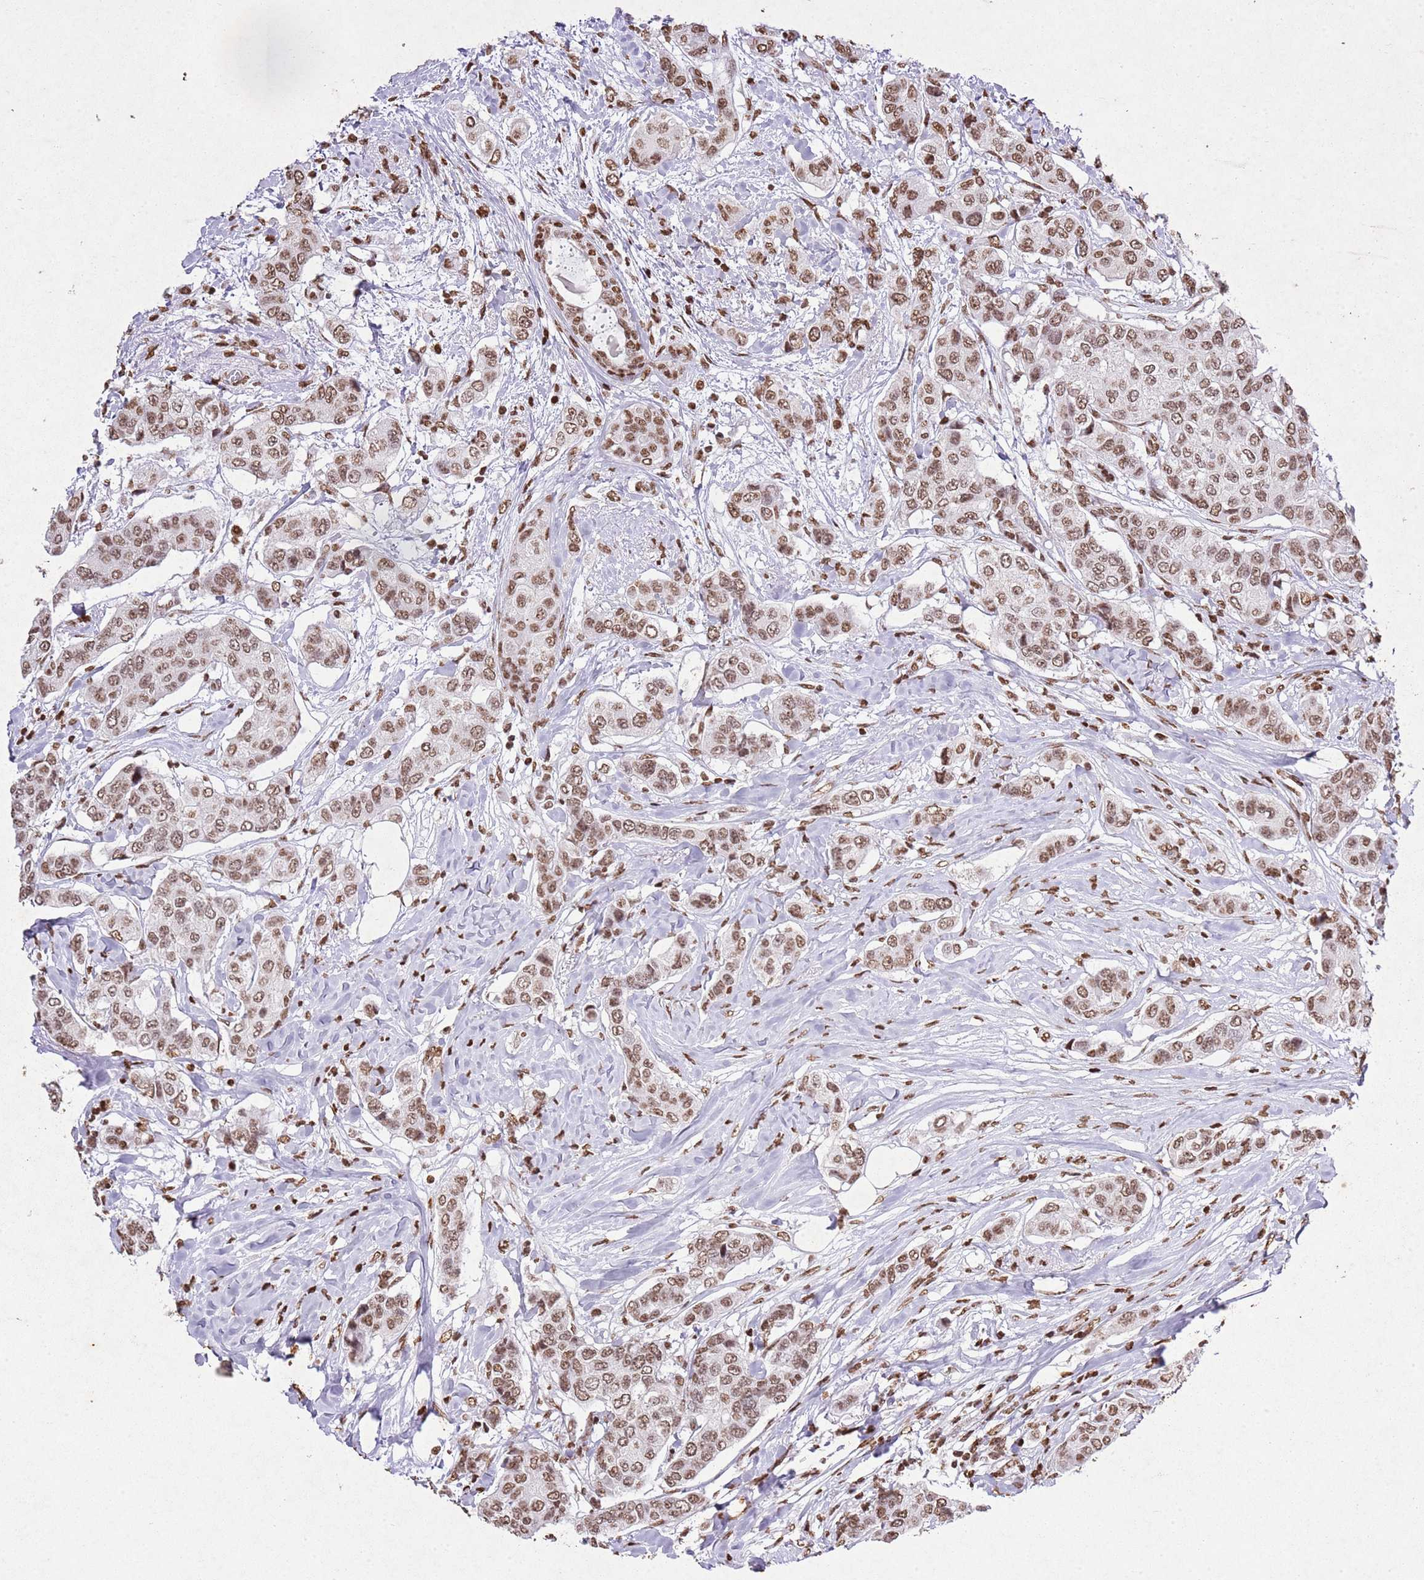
{"staining": {"intensity": "moderate", "quantity": ">75%", "location": "nuclear"}, "tissue": "breast cancer", "cell_type": "Tumor cells", "image_type": "cancer", "snomed": [{"axis": "morphology", "description": "Lobular carcinoma"}, {"axis": "topography", "description": "Breast"}], "caption": "Immunohistochemistry micrograph of neoplastic tissue: human breast cancer (lobular carcinoma) stained using immunohistochemistry (IHC) exhibits medium levels of moderate protein expression localized specifically in the nuclear of tumor cells, appearing as a nuclear brown color.", "gene": "BMAL1", "patient": {"sex": "female", "age": 51}}